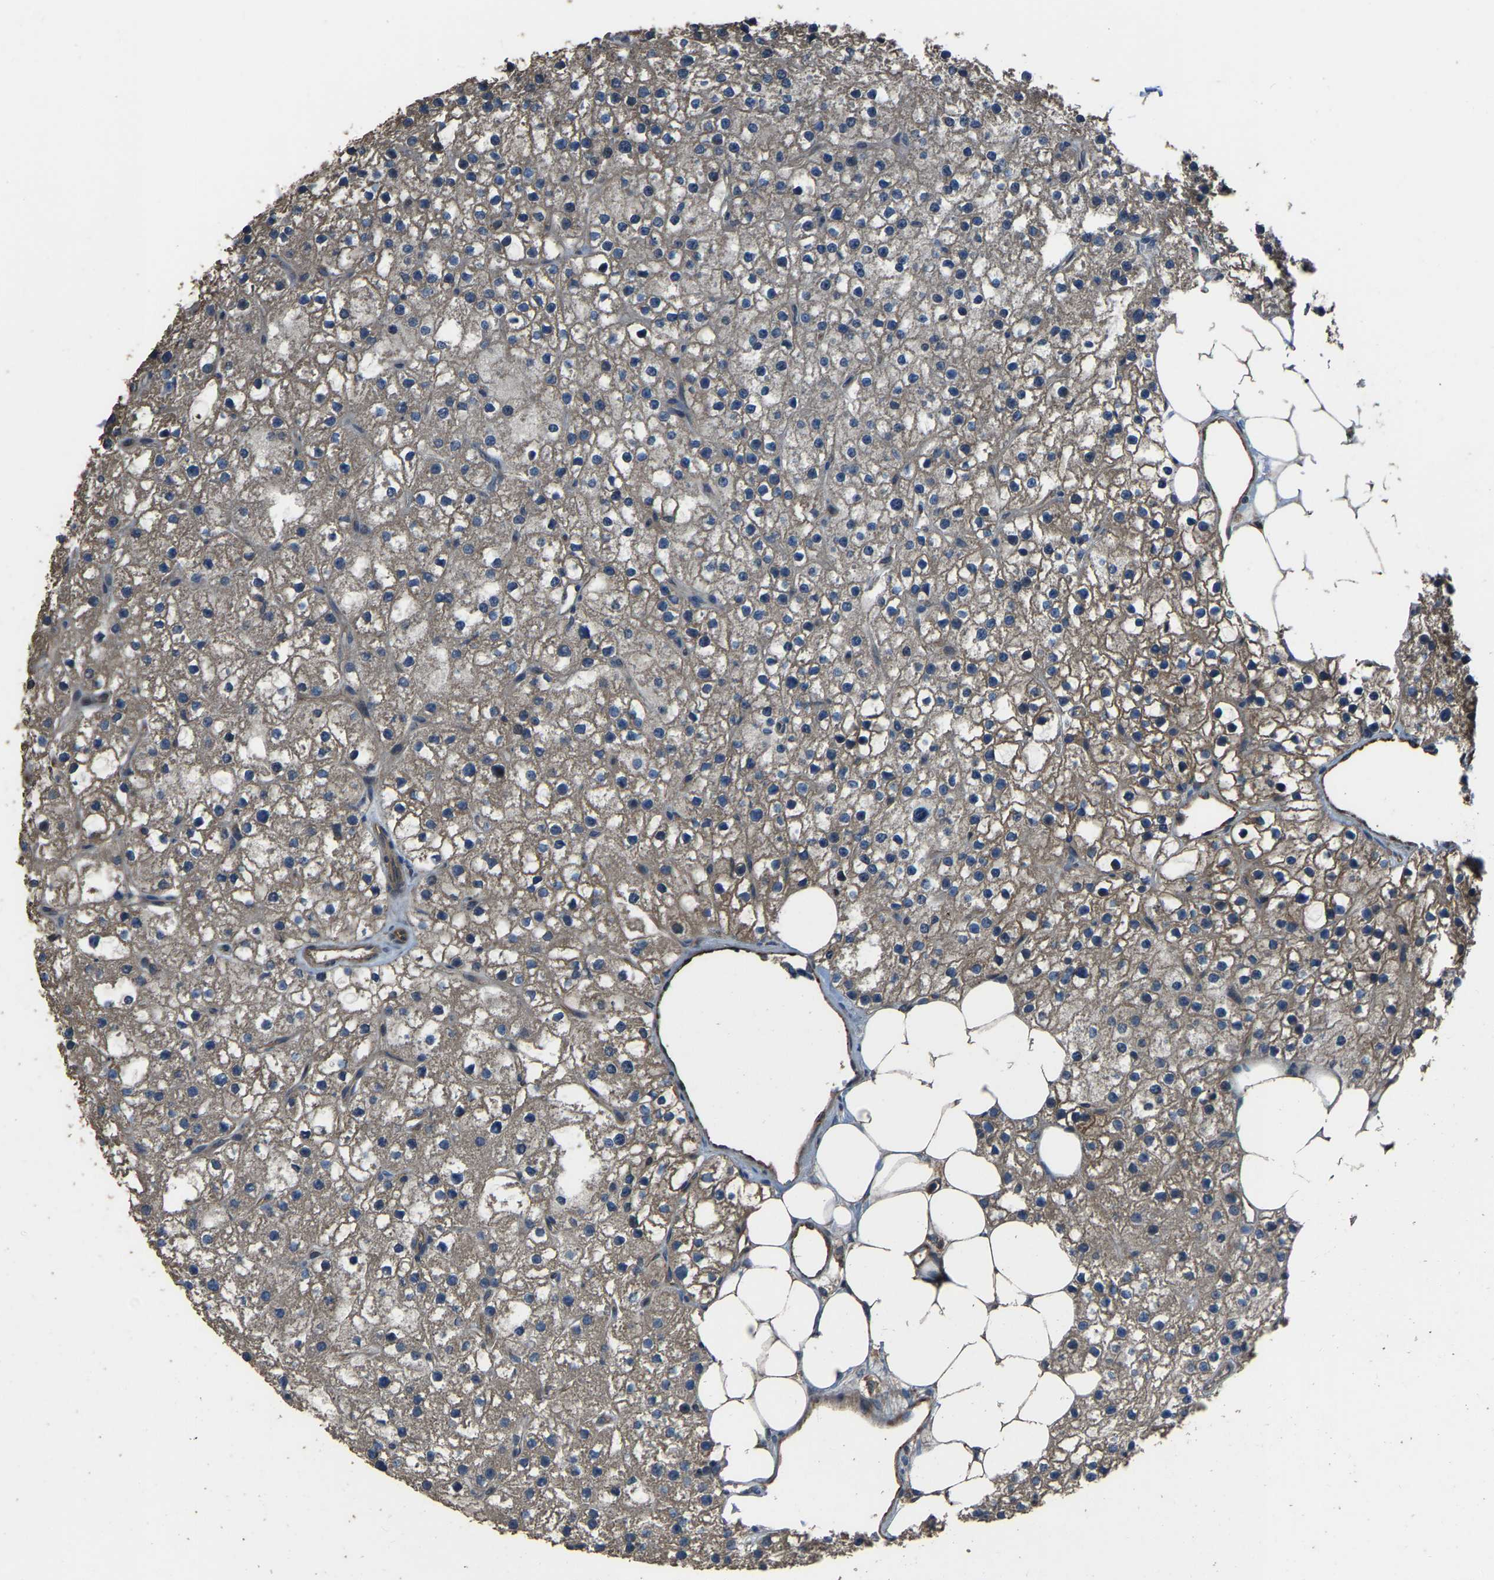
{"staining": {"intensity": "weak", "quantity": "25%-75%", "location": "cytoplasmic/membranous"}, "tissue": "parathyroid gland", "cell_type": "Glandular cells", "image_type": "normal", "snomed": [{"axis": "morphology", "description": "Normal tissue, NOS"}, {"axis": "morphology", "description": "Adenoma, NOS"}, {"axis": "topography", "description": "Parathyroid gland"}], "caption": "Immunohistochemical staining of unremarkable parathyroid gland demonstrates 25%-75% levels of weak cytoplasmic/membranous protein positivity in about 25%-75% of glandular cells.", "gene": "SLC4A2", "patient": {"sex": "female", "age": 70}}